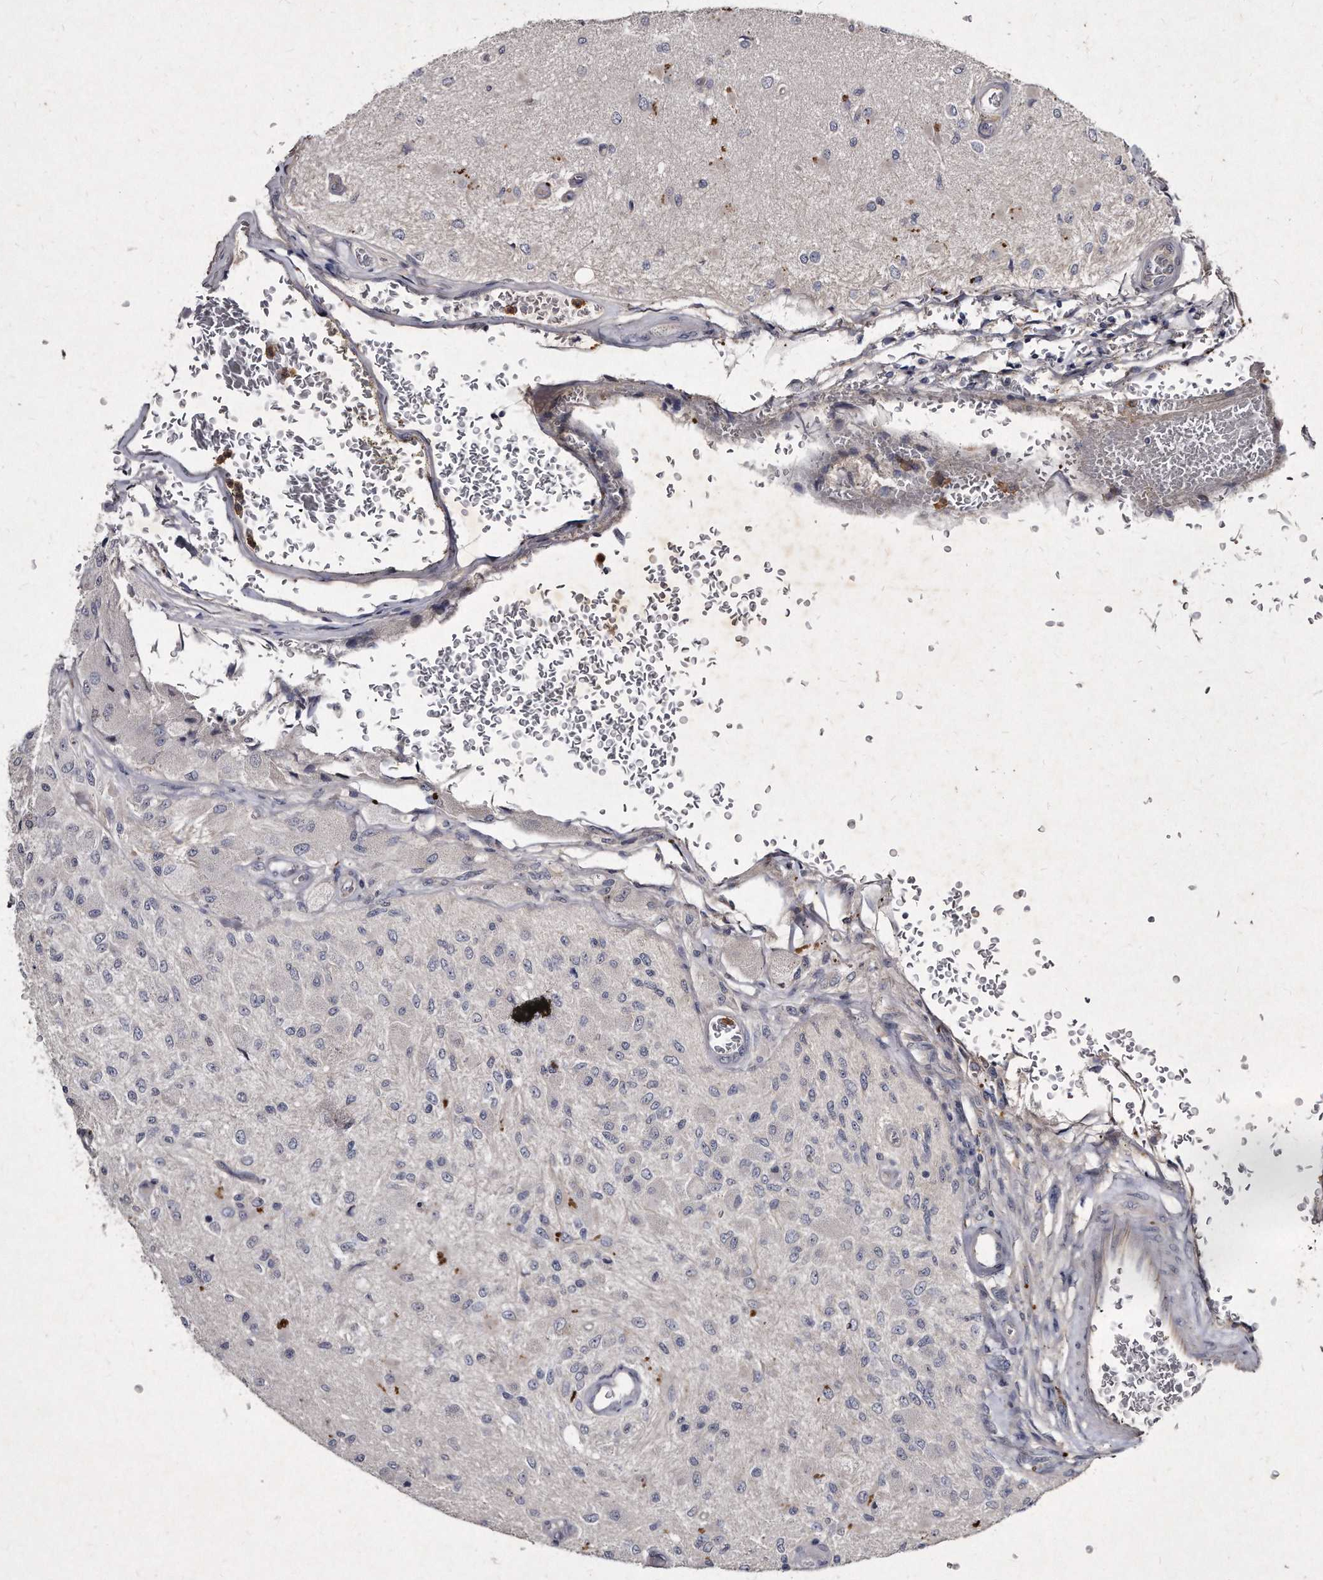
{"staining": {"intensity": "negative", "quantity": "none", "location": "none"}, "tissue": "glioma", "cell_type": "Tumor cells", "image_type": "cancer", "snomed": [{"axis": "morphology", "description": "Normal tissue, NOS"}, {"axis": "morphology", "description": "Glioma, malignant, High grade"}, {"axis": "topography", "description": "Cerebral cortex"}], "caption": "This is an immunohistochemistry (IHC) image of human malignant glioma (high-grade). There is no staining in tumor cells.", "gene": "KLHDC3", "patient": {"sex": "male", "age": 77}}